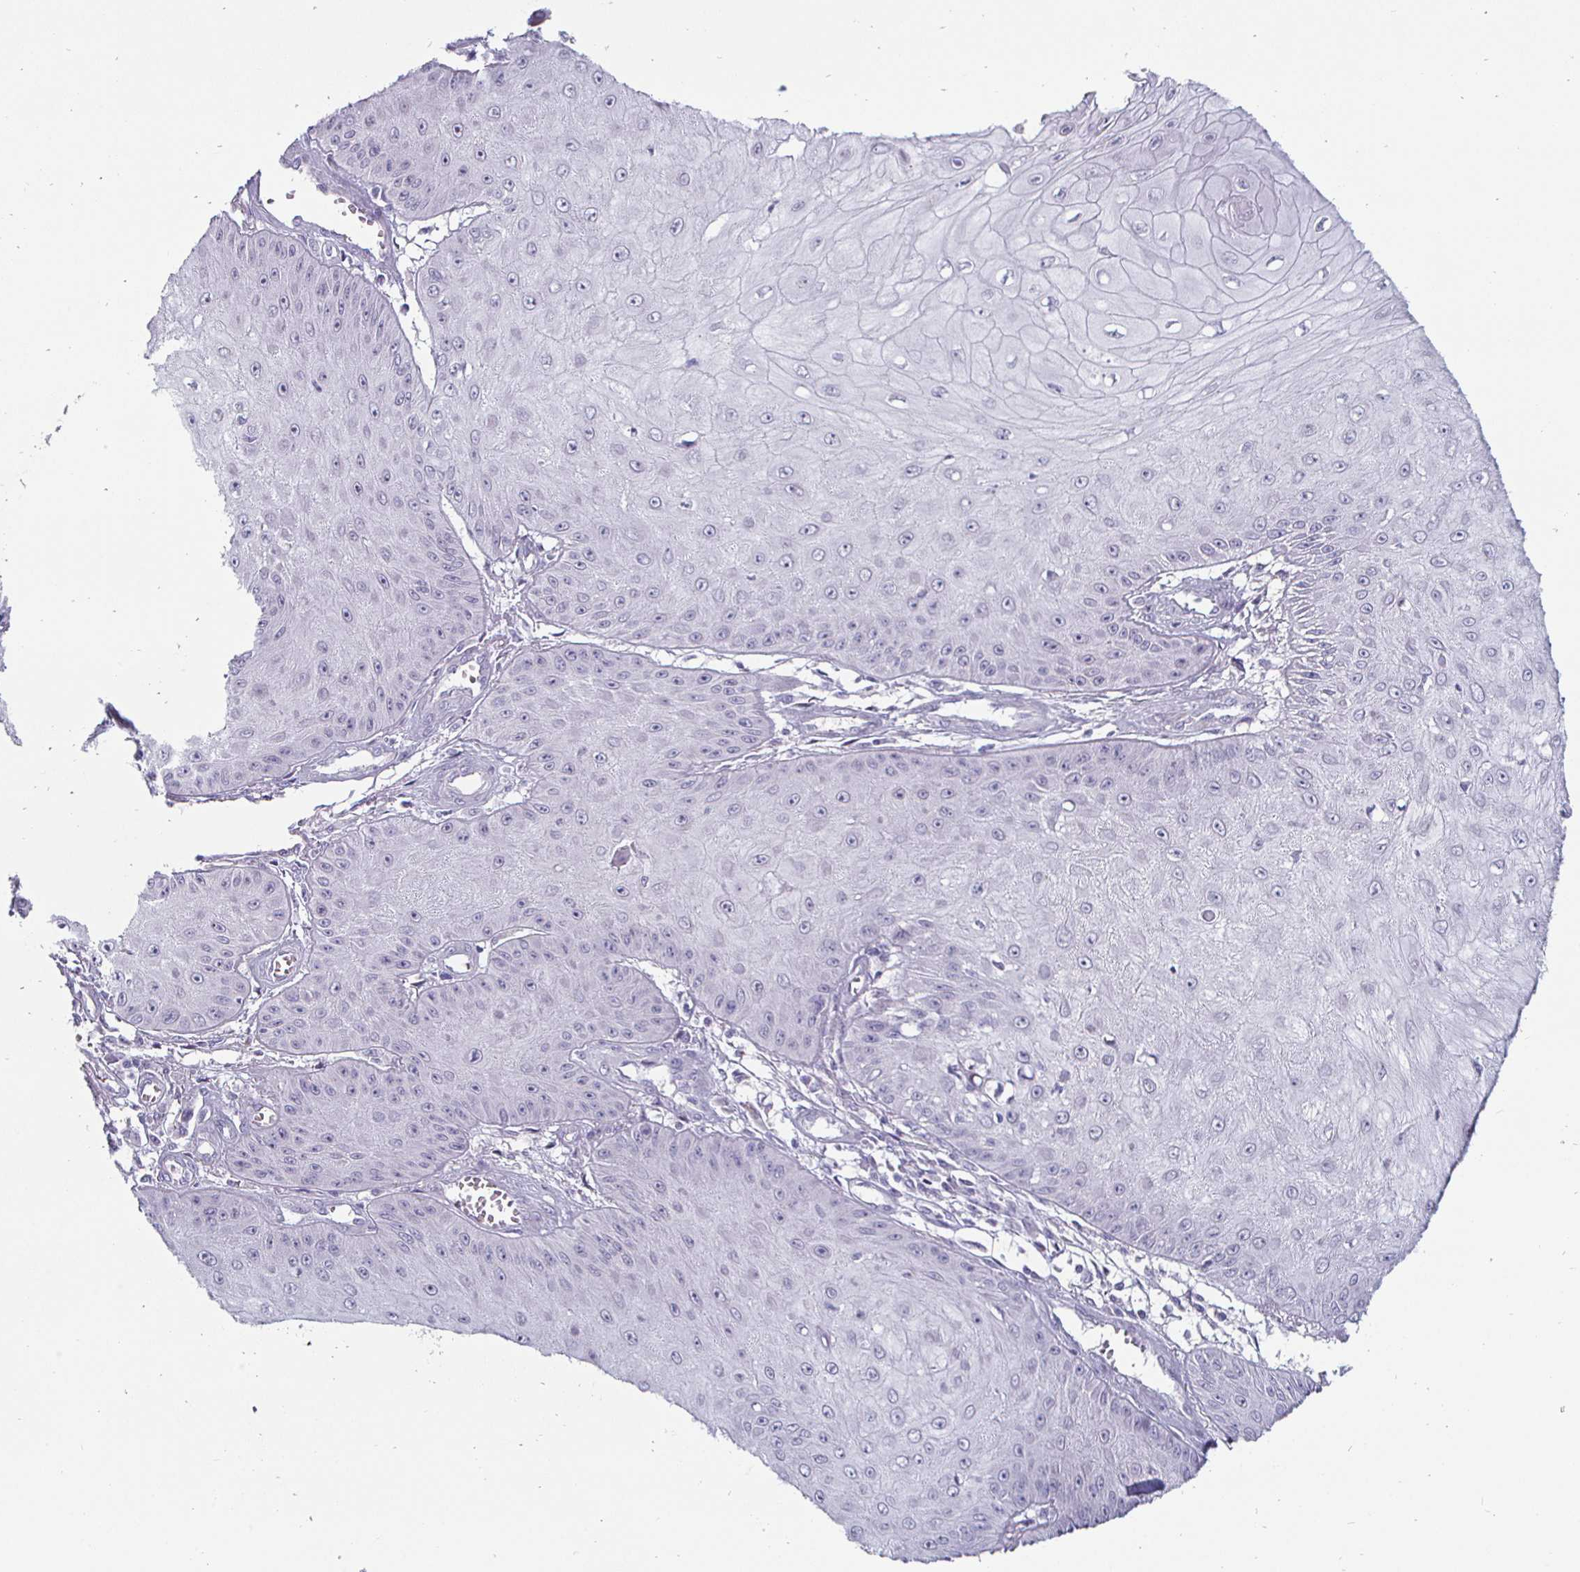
{"staining": {"intensity": "negative", "quantity": "none", "location": "none"}, "tissue": "skin cancer", "cell_type": "Tumor cells", "image_type": "cancer", "snomed": [{"axis": "morphology", "description": "Squamous cell carcinoma, NOS"}, {"axis": "topography", "description": "Skin"}], "caption": "Skin cancer (squamous cell carcinoma) was stained to show a protein in brown. There is no significant expression in tumor cells. (DAB (3,3'-diaminobenzidine) immunohistochemistry (IHC), high magnification).", "gene": "DMRTB1", "patient": {"sex": "male", "age": 70}}